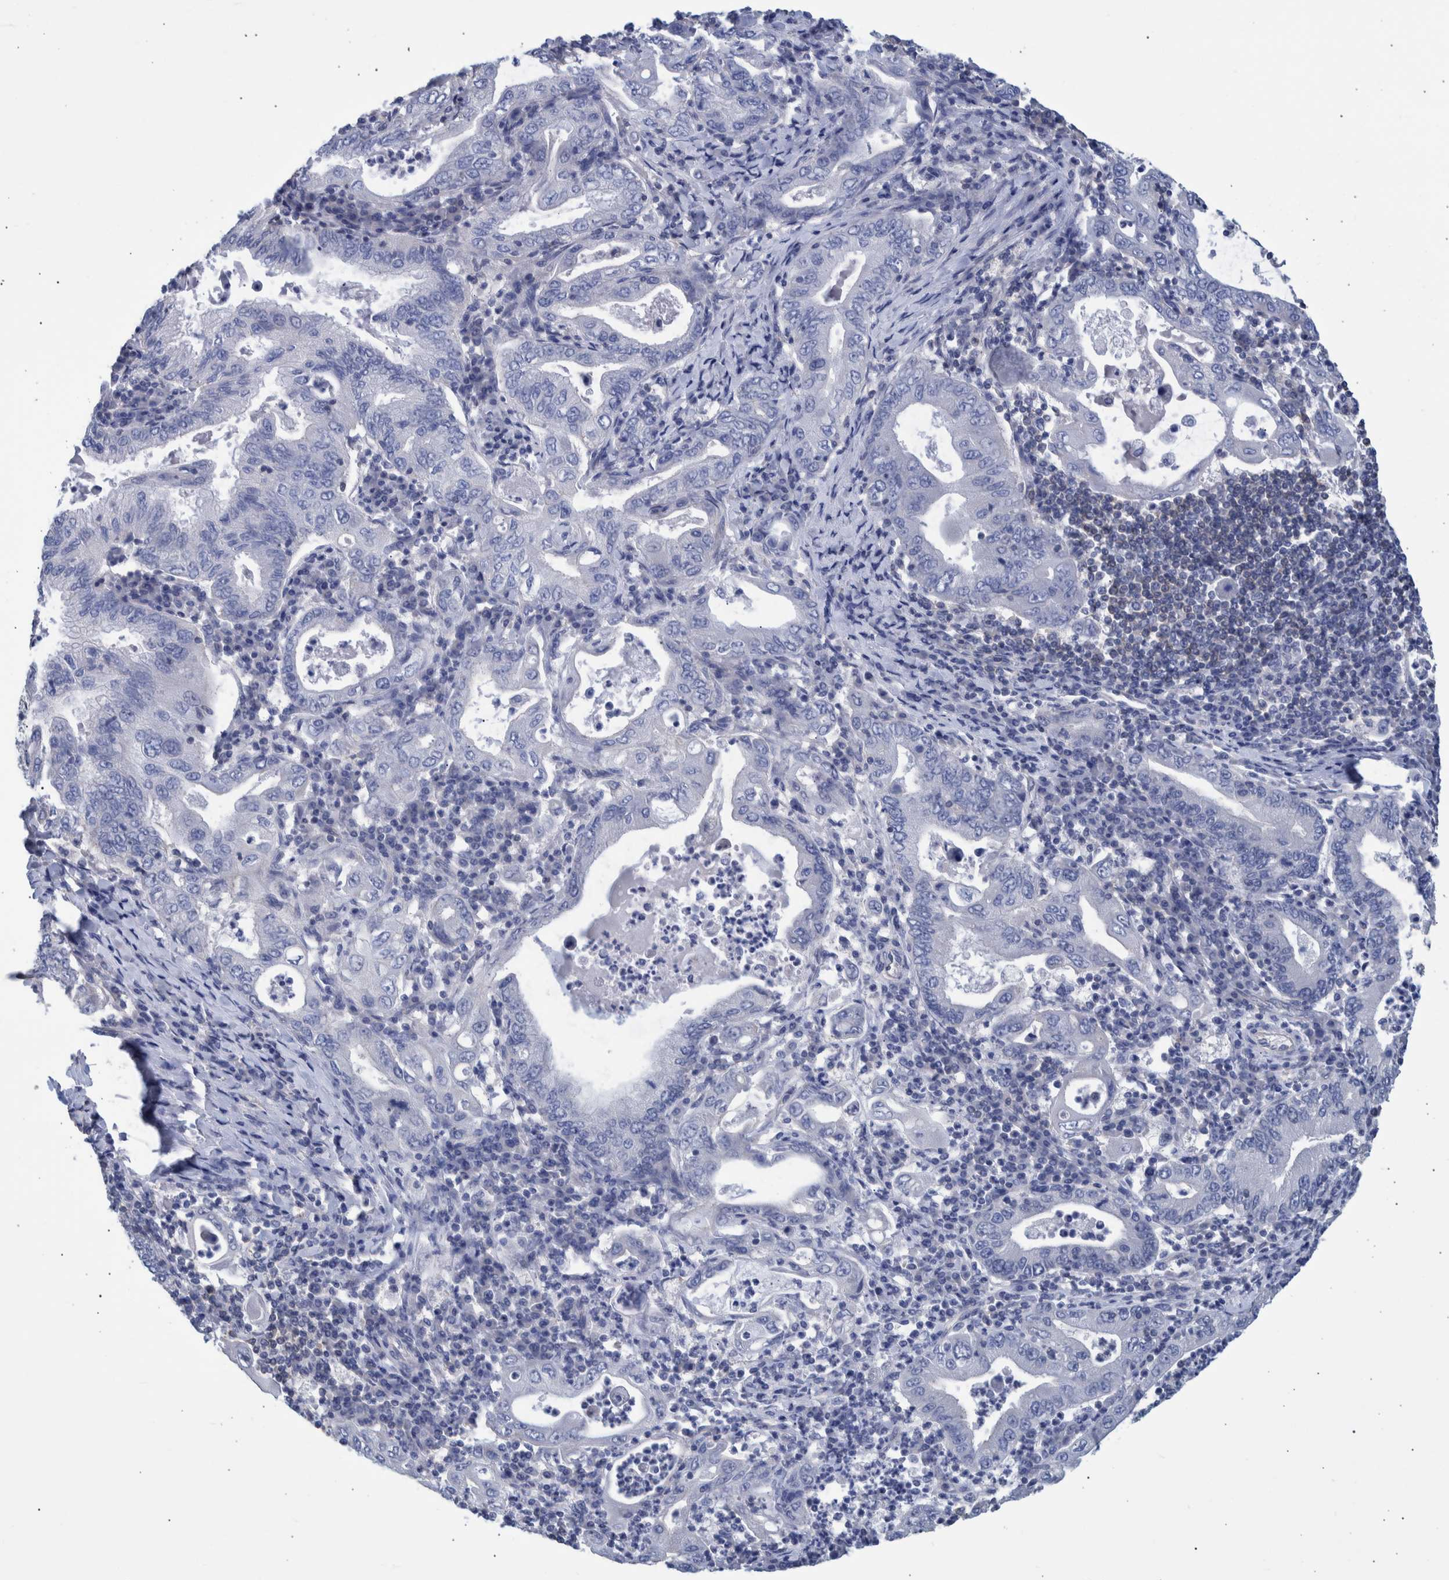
{"staining": {"intensity": "negative", "quantity": "none", "location": "none"}, "tissue": "stomach cancer", "cell_type": "Tumor cells", "image_type": "cancer", "snomed": [{"axis": "morphology", "description": "Normal tissue, NOS"}, {"axis": "morphology", "description": "Adenocarcinoma, NOS"}, {"axis": "topography", "description": "Esophagus"}, {"axis": "topography", "description": "Stomach, upper"}, {"axis": "topography", "description": "Peripheral nerve tissue"}], "caption": "This micrograph is of stomach cancer (adenocarcinoma) stained with immunohistochemistry (IHC) to label a protein in brown with the nuclei are counter-stained blue. There is no expression in tumor cells.", "gene": "PPP3CC", "patient": {"sex": "male", "age": 62}}